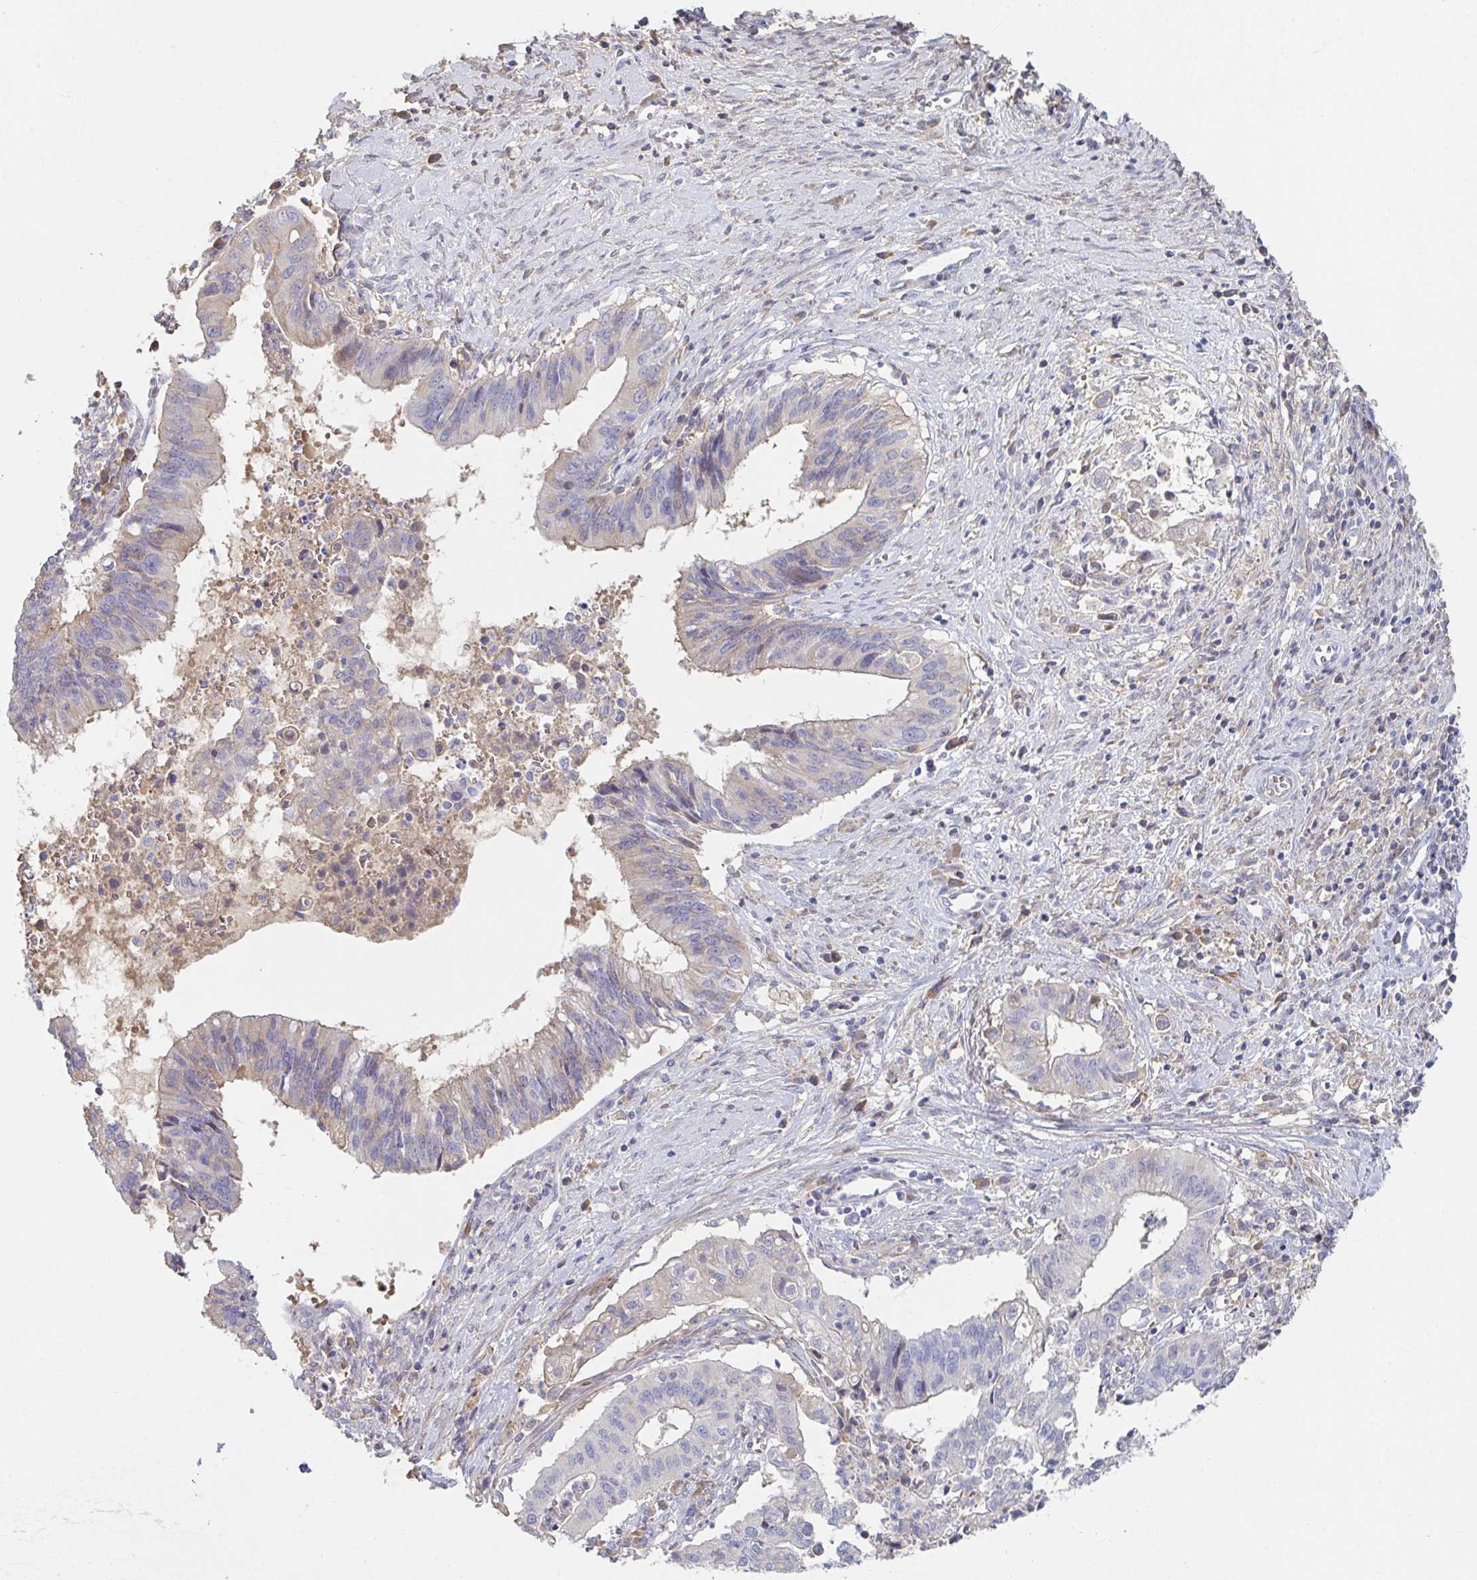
{"staining": {"intensity": "negative", "quantity": "none", "location": "none"}, "tissue": "cervical cancer", "cell_type": "Tumor cells", "image_type": "cancer", "snomed": [{"axis": "morphology", "description": "Adenocarcinoma, NOS"}, {"axis": "topography", "description": "Cervix"}], "caption": "Immunohistochemistry histopathology image of neoplastic tissue: human cervical cancer (adenocarcinoma) stained with DAB displays no significant protein staining in tumor cells. The staining is performed using DAB (3,3'-diaminobenzidine) brown chromogen with nuclei counter-stained in using hematoxylin.", "gene": "ANO5", "patient": {"sex": "female", "age": 44}}